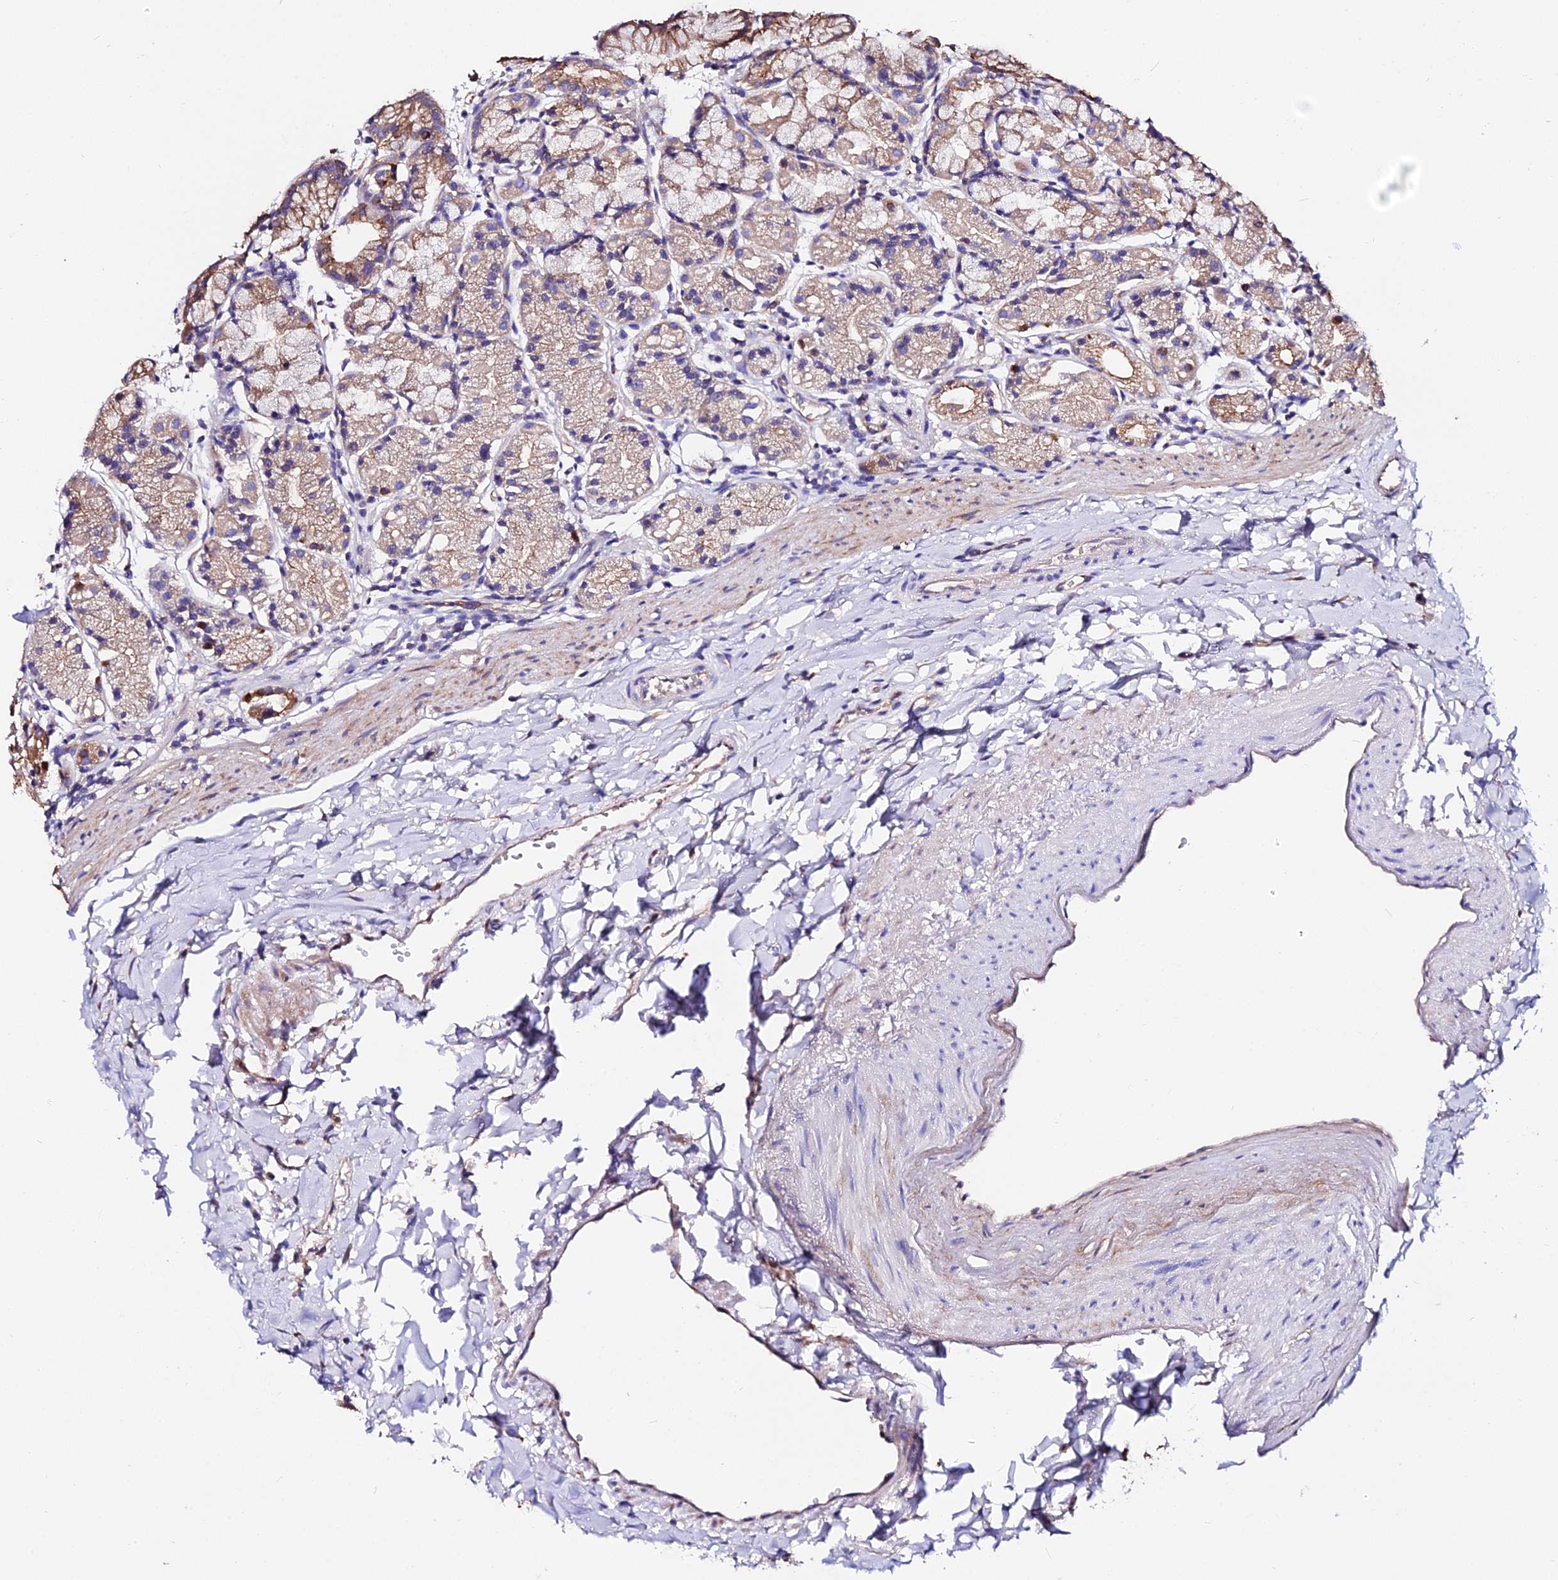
{"staining": {"intensity": "moderate", "quantity": "25%-75%", "location": "cytoplasmic/membranous"}, "tissue": "stomach", "cell_type": "Glandular cells", "image_type": "normal", "snomed": [{"axis": "morphology", "description": "Normal tissue, NOS"}, {"axis": "topography", "description": "Stomach, upper"}], "caption": "Stomach stained with DAB immunohistochemistry shows medium levels of moderate cytoplasmic/membranous staining in about 25%-75% of glandular cells.", "gene": "DAW1", "patient": {"sex": "male", "age": 47}}